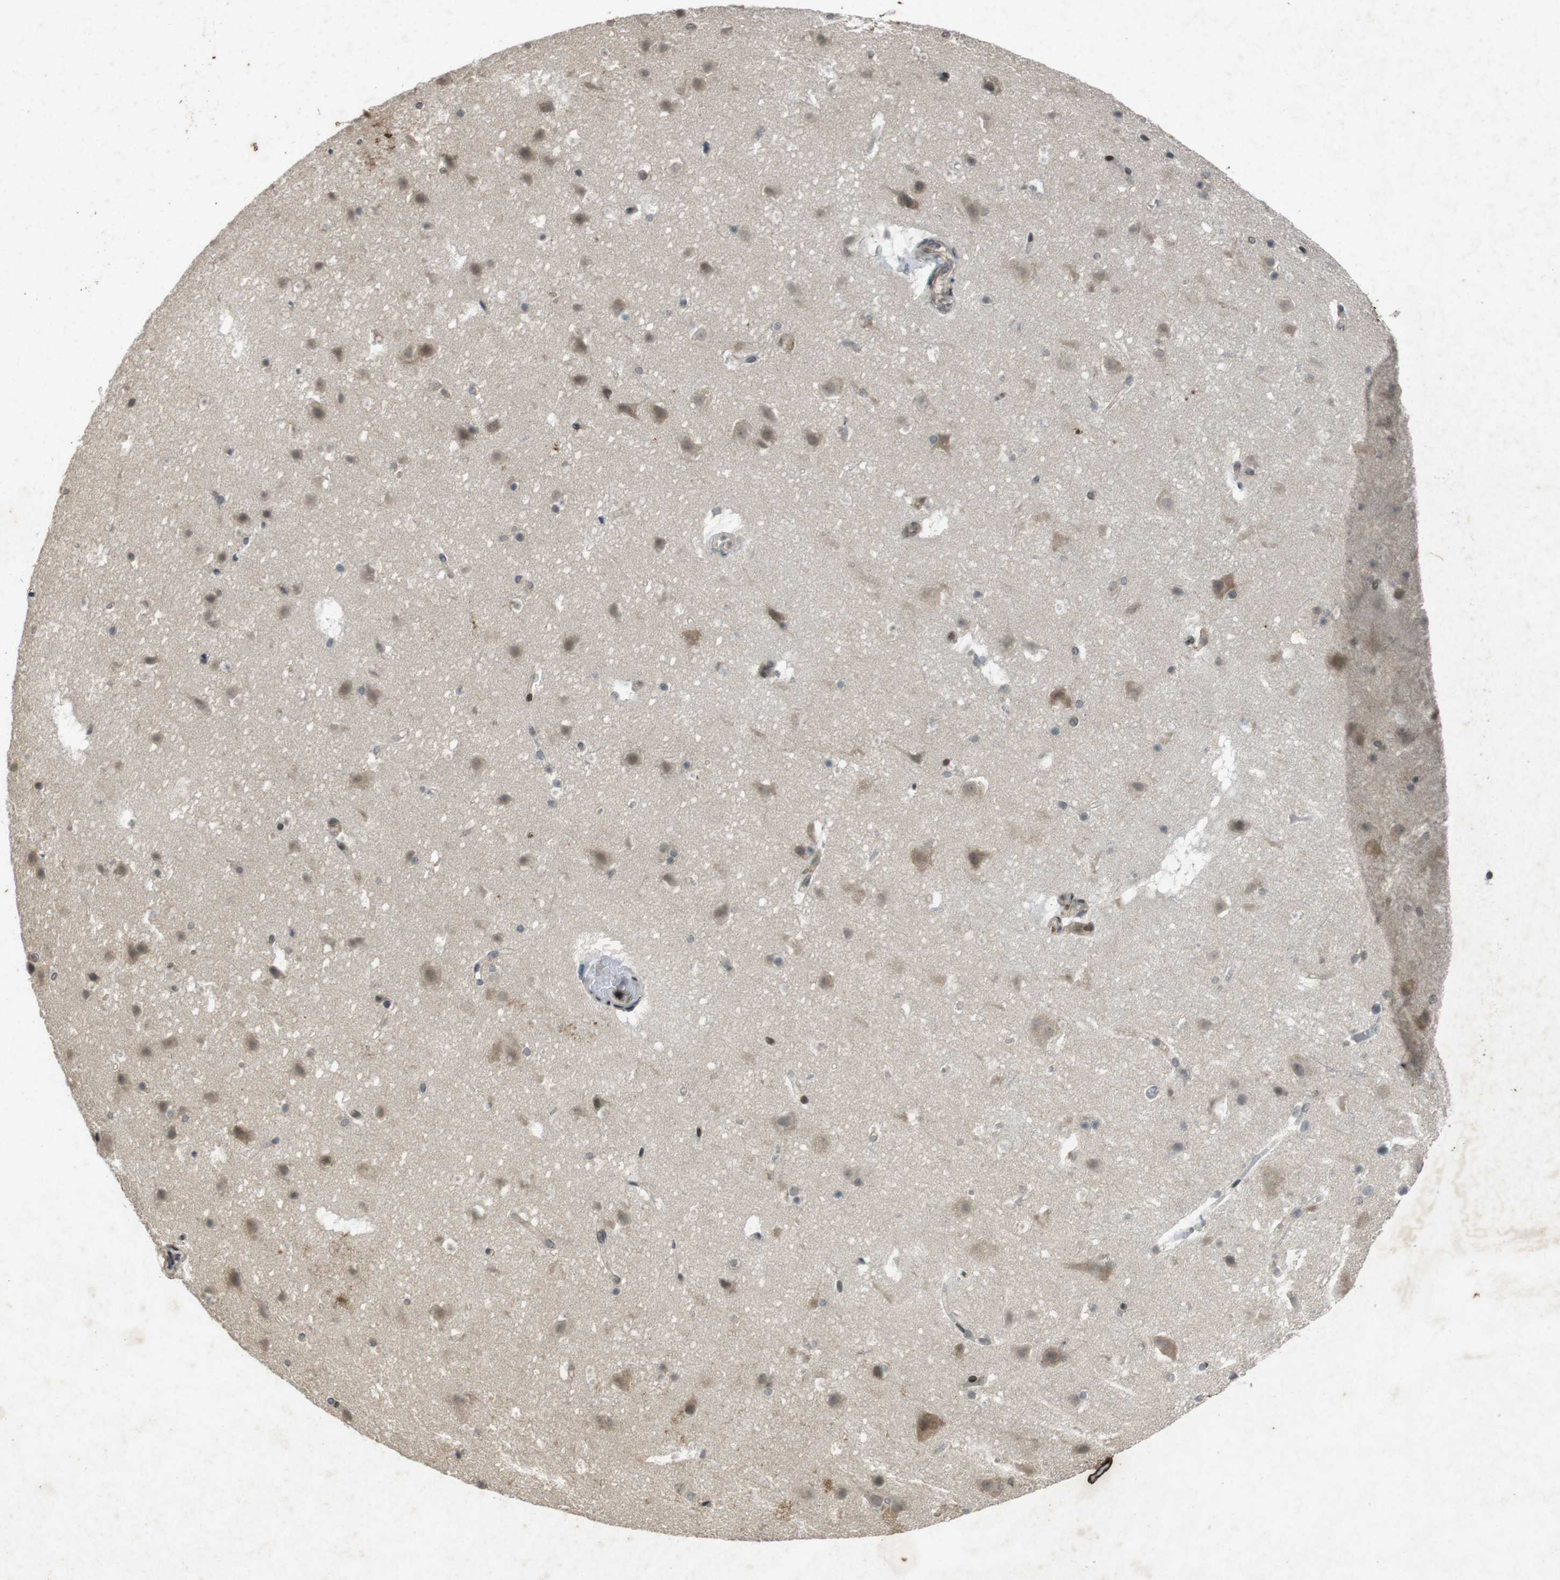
{"staining": {"intensity": "negative", "quantity": "none", "location": "none"}, "tissue": "cerebral cortex", "cell_type": "Endothelial cells", "image_type": "normal", "snomed": [{"axis": "morphology", "description": "Normal tissue, NOS"}, {"axis": "topography", "description": "Cerebral cortex"}], "caption": "High magnification brightfield microscopy of benign cerebral cortex stained with DAB (brown) and counterstained with hematoxylin (blue): endothelial cells show no significant positivity. (Immunohistochemistry, brightfield microscopy, high magnification).", "gene": "FLCN", "patient": {"sex": "male", "age": 45}}